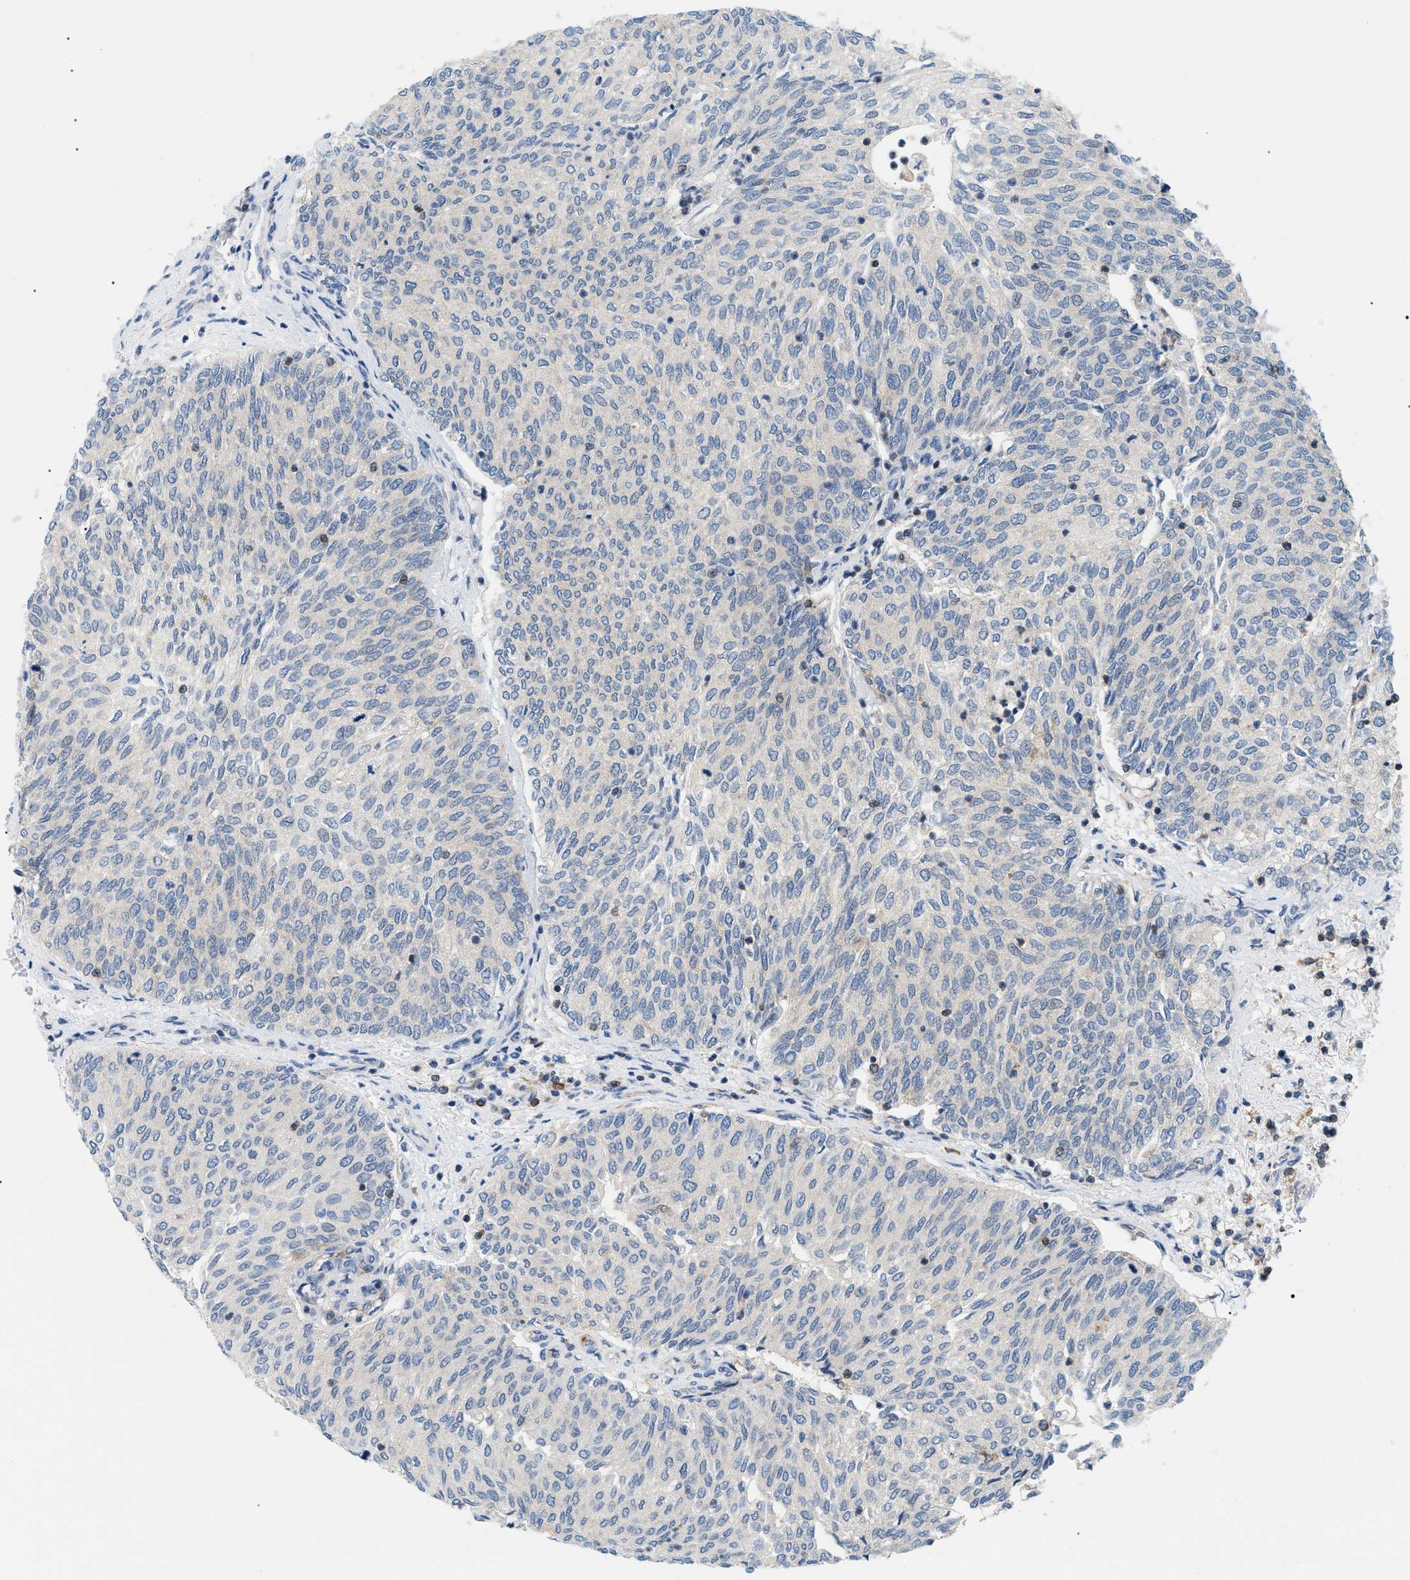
{"staining": {"intensity": "negative", "quantity": "none", "location": "none"}, "tissue": "urothelial cancer", "cell_type": "Tumor cells", "image_type": "cancer", "snomed": [{"axis": "morphology", "description": "Urothelial carcinoma, Low grade"}, {"axis": "topography", "description": "Urinary bladder"}], "caption": "DAB immunohistochemical staining of urothelial carcinoma (low-grade) reveals no significant positivity in tumor cells.", "gene": "INPP5D", "patient": {"sex": "female", "age": 79}}